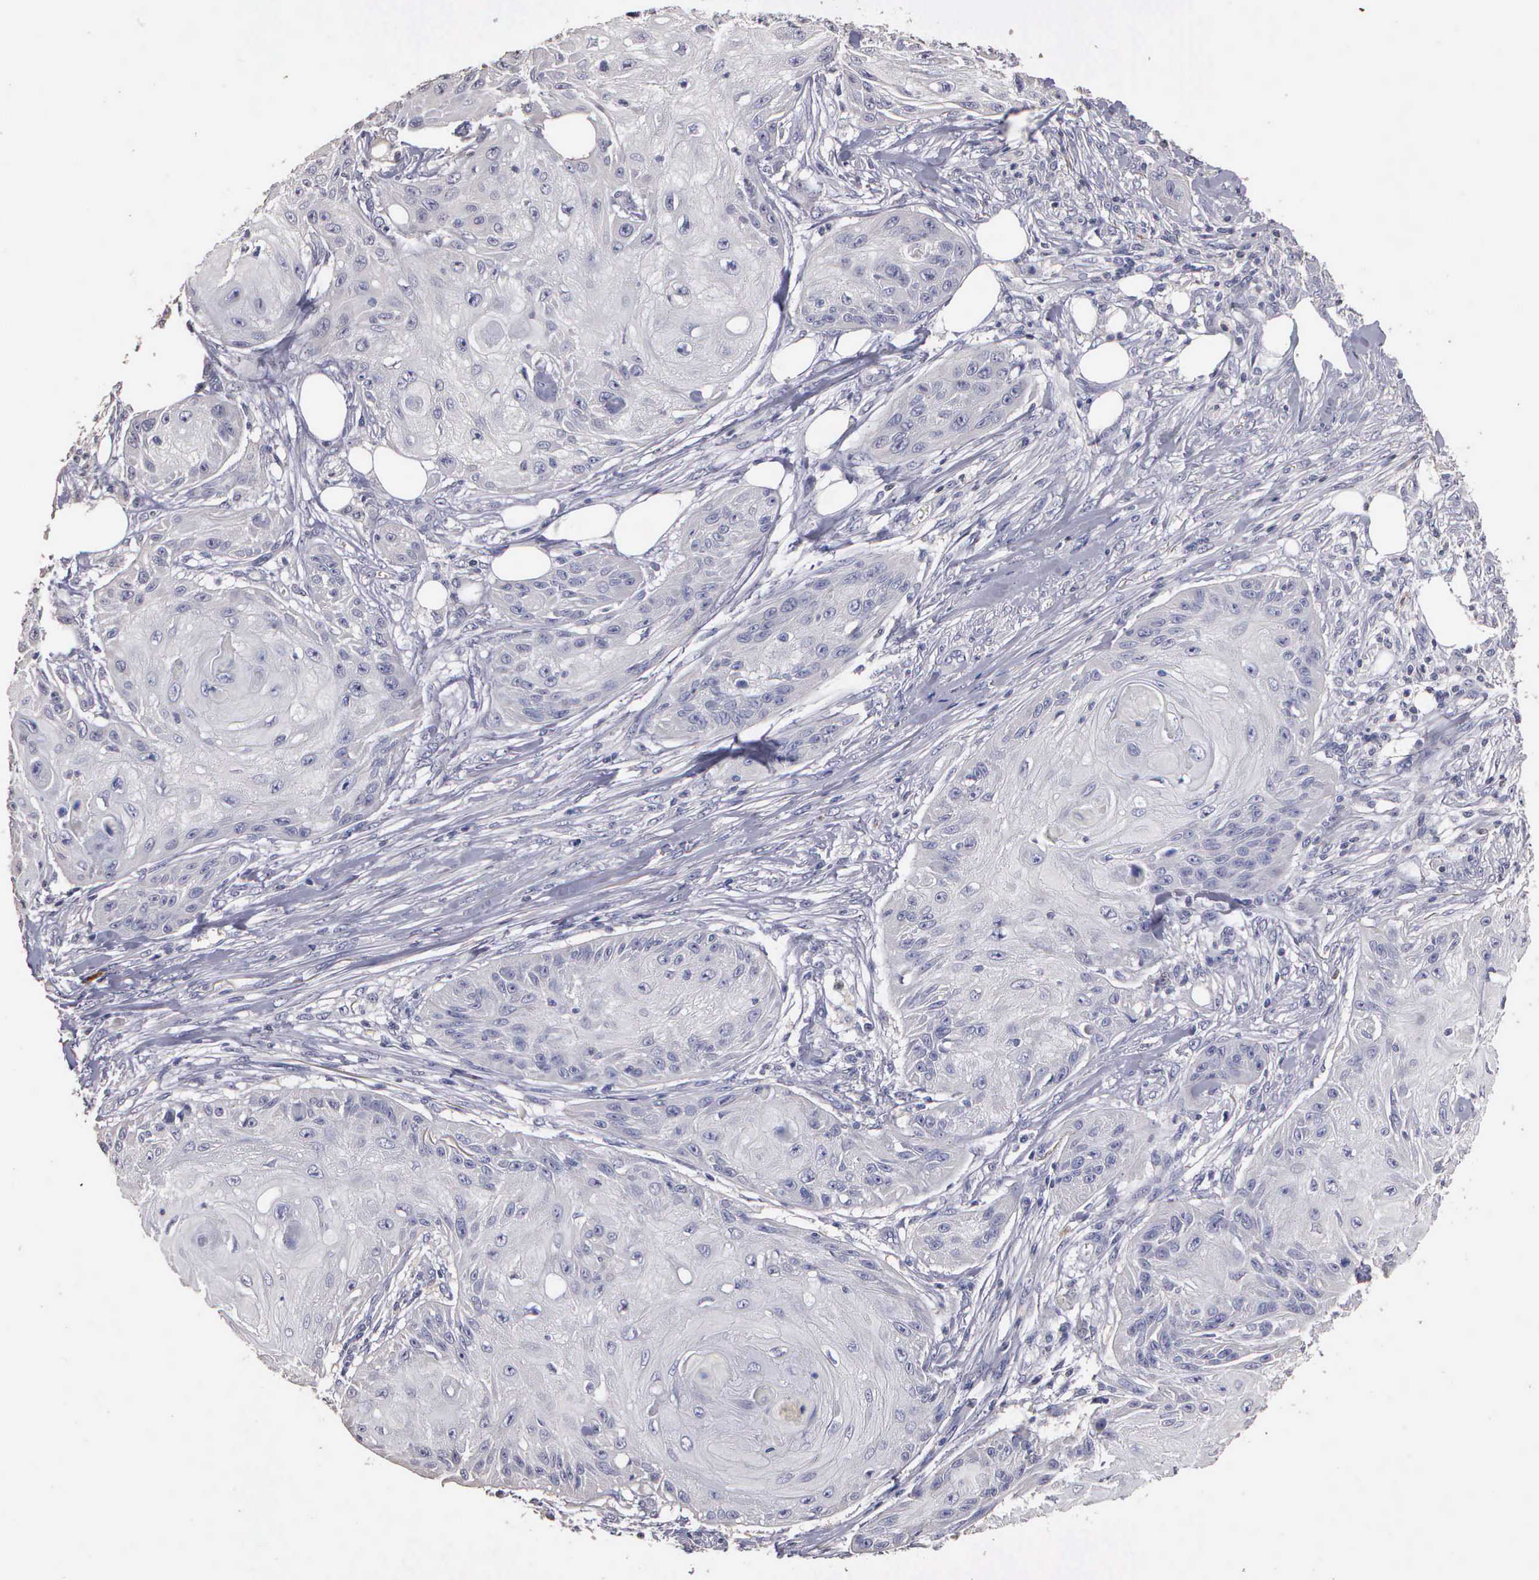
{"staining": {"intensity": "negative", "quantity": "none", "location": "none"}, "tissue": "skin cancer", "cell_type": "Tumor cells", "image_type": "cancer", "snomed": [{"axis": "morphology", "description": "Squamous cell carcinoma, NOS"}, {"axis": "topography", "description": "Skin"}], "caption": "Tumor cells show no significant protein expression in skin cancer.", "gene": "ENO3", "patient": {"sex": "female", "age": 88}}